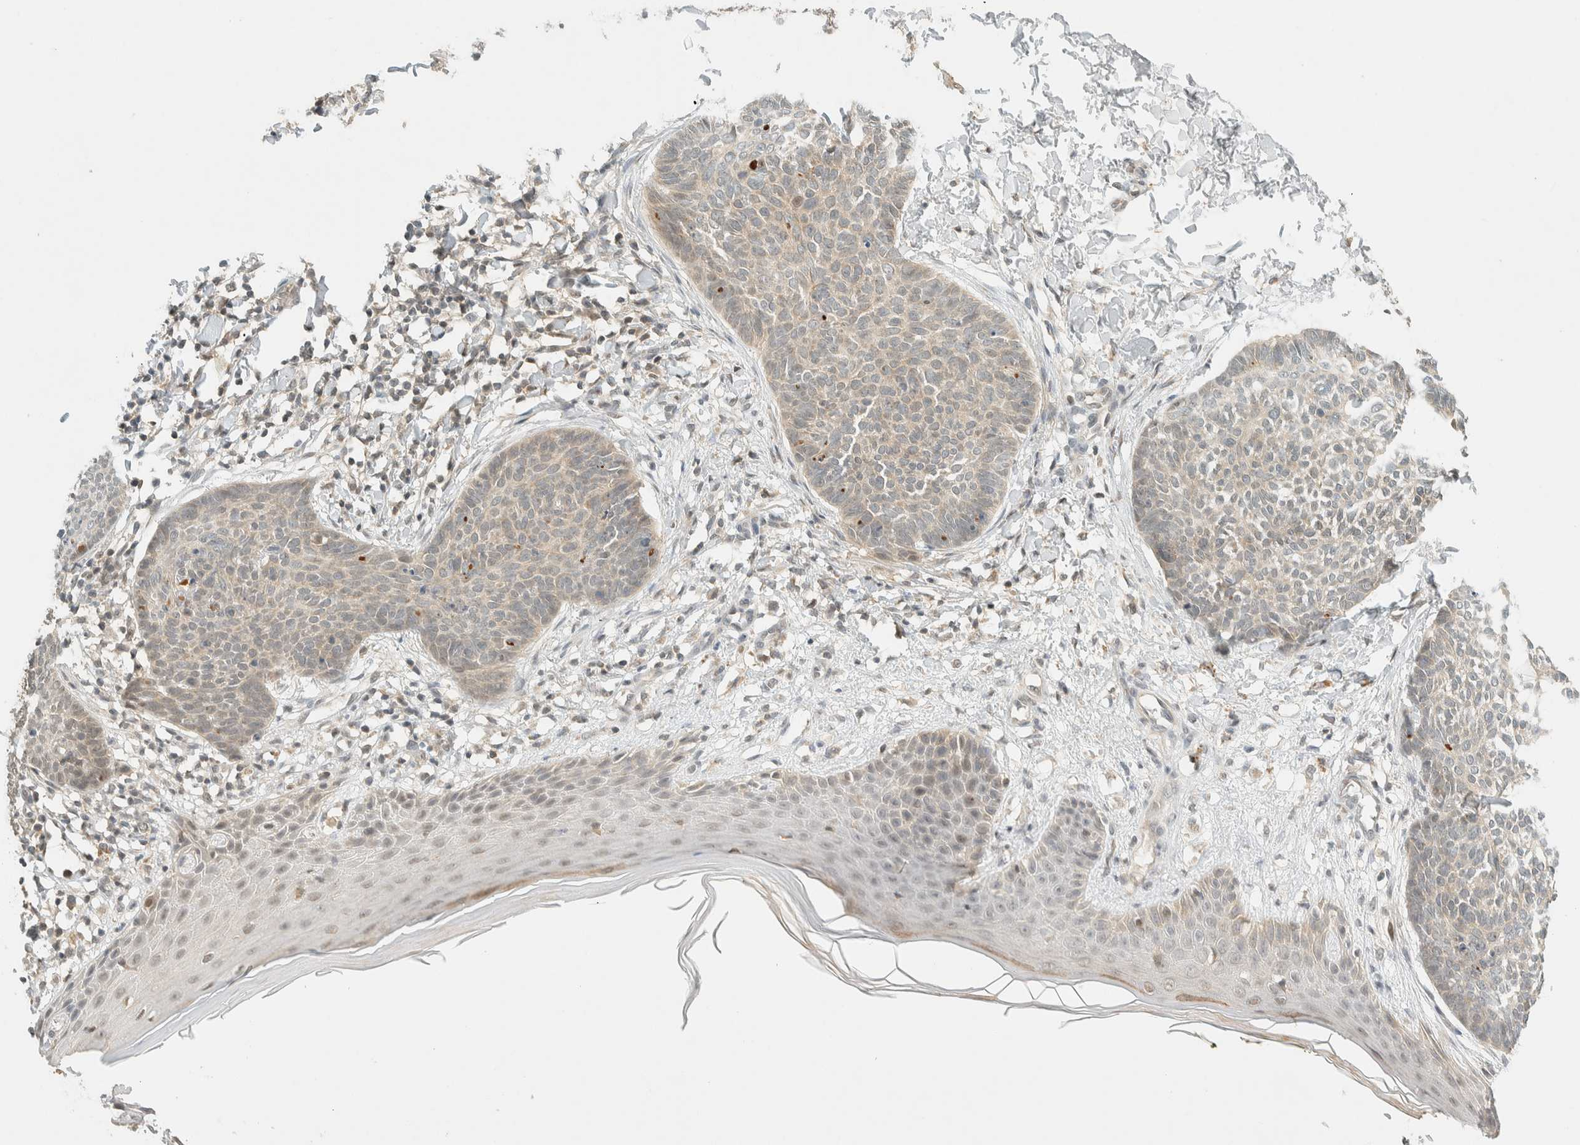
{"staining": {"intensity": "weak", "quantity": "<25%", "location": "cytoplasmic/membranous"}, "tissue": "skin cancer", "cell_type": "Tumor cells", "image_type": "cancer", "snomed": [{"axis": "morphology", "description": "Normal tissue, NOS"}, {"axis": "morphology", "description": "Basal cell carcinoma"}, {"axis": "topography", "description": "Skin"}], "caption": "Human skin cancer (basal cell carcinoma) stained for a protein using IHC demonstrates no expression in tumor cells.", "gene": "KIFAP3", "patient": {"sex": "male", "age": 50}}